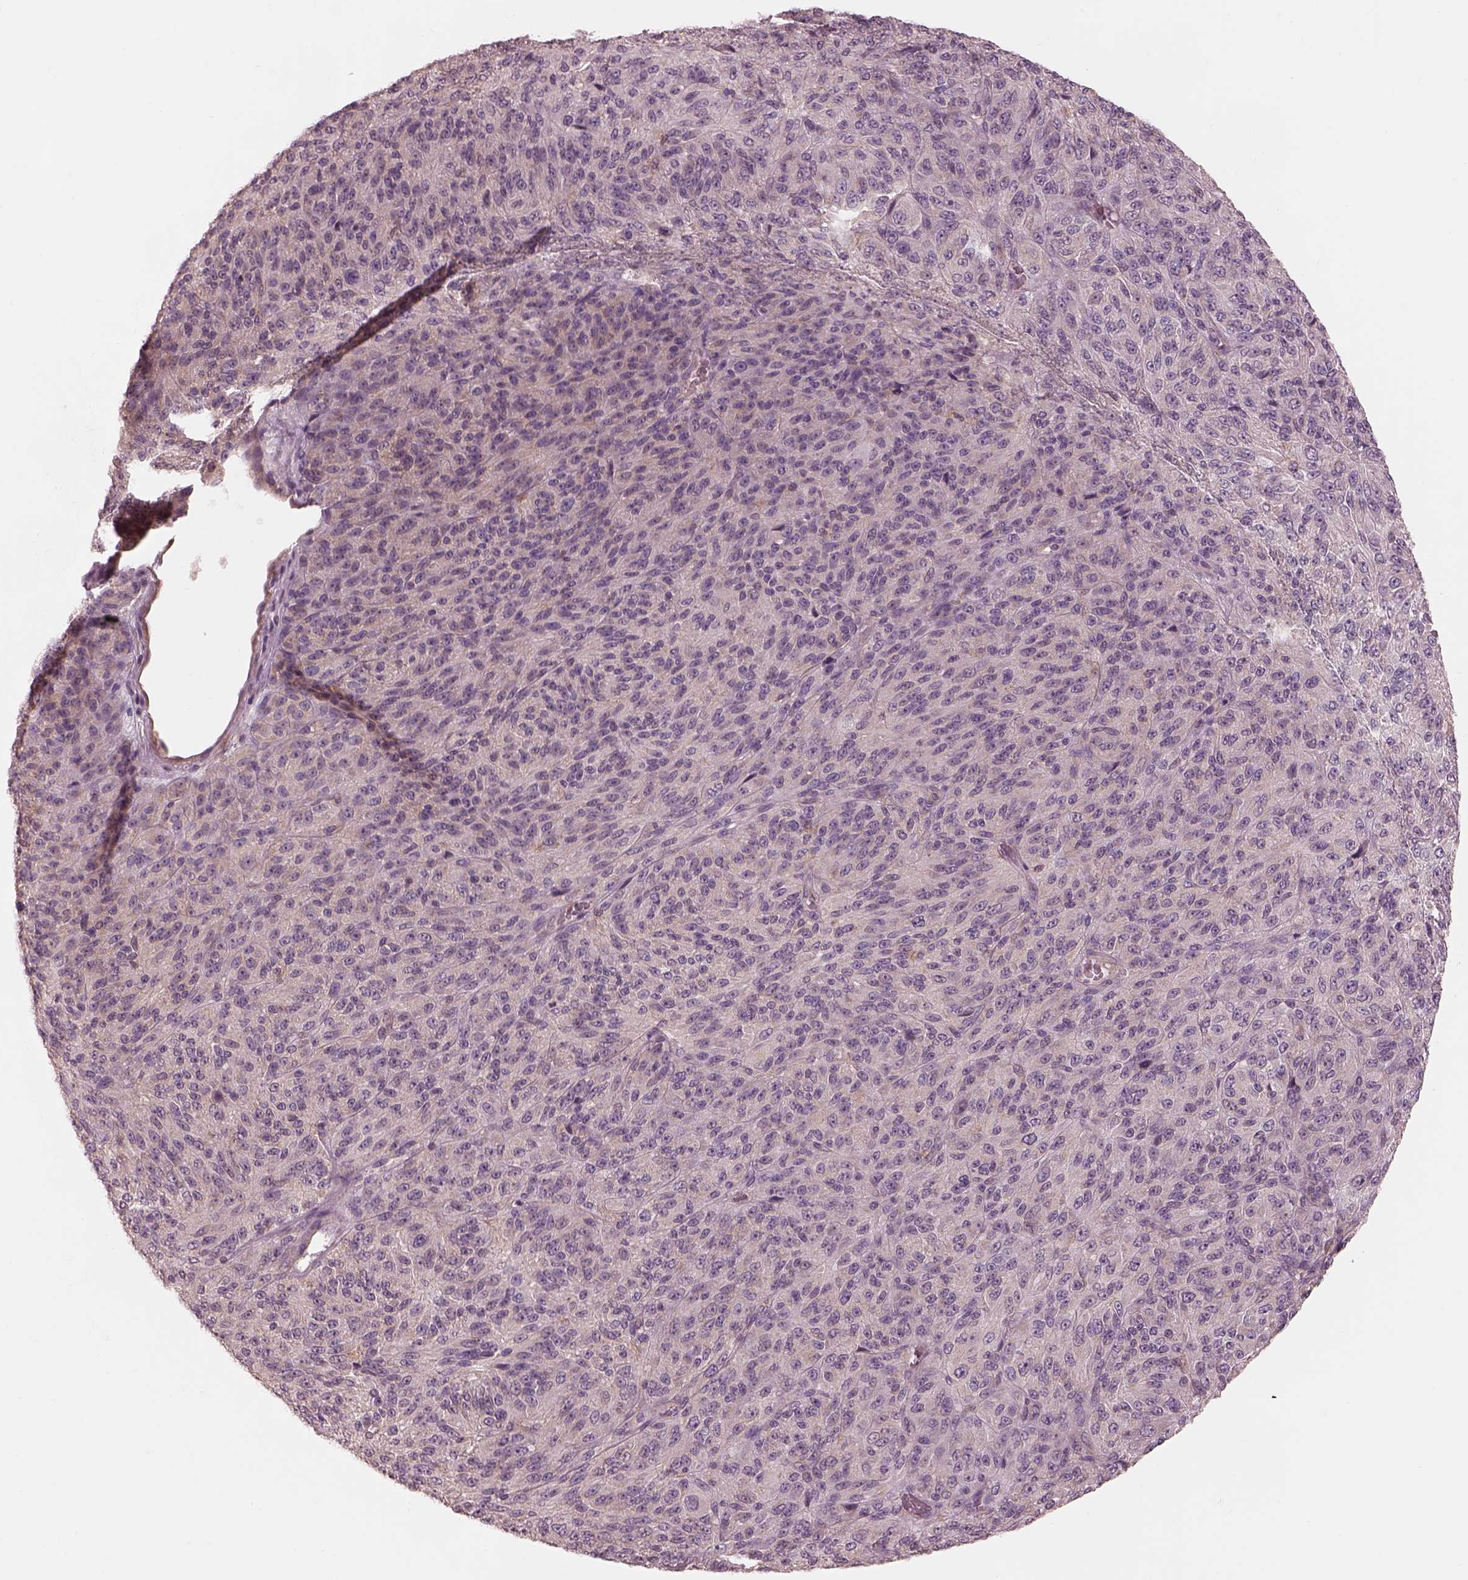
{"staining": {"intensity": "negative", "quantity": "none", "location": "none"}, "tissue": "melanoma", "cell_type": "Tumor cells", "image_type": "cancer", "snomed": [{"axis": "morphology", "description": "Malignant melanoma, Metastatic site"}, {"axis": "topography", "description": "Brain"}], "caption": "The image reveals no significant staining in tumor cells of malignant melanoma (metastatic site).", "gene": "PRKACG", "patient": {"sex": "female", "age": 56}}